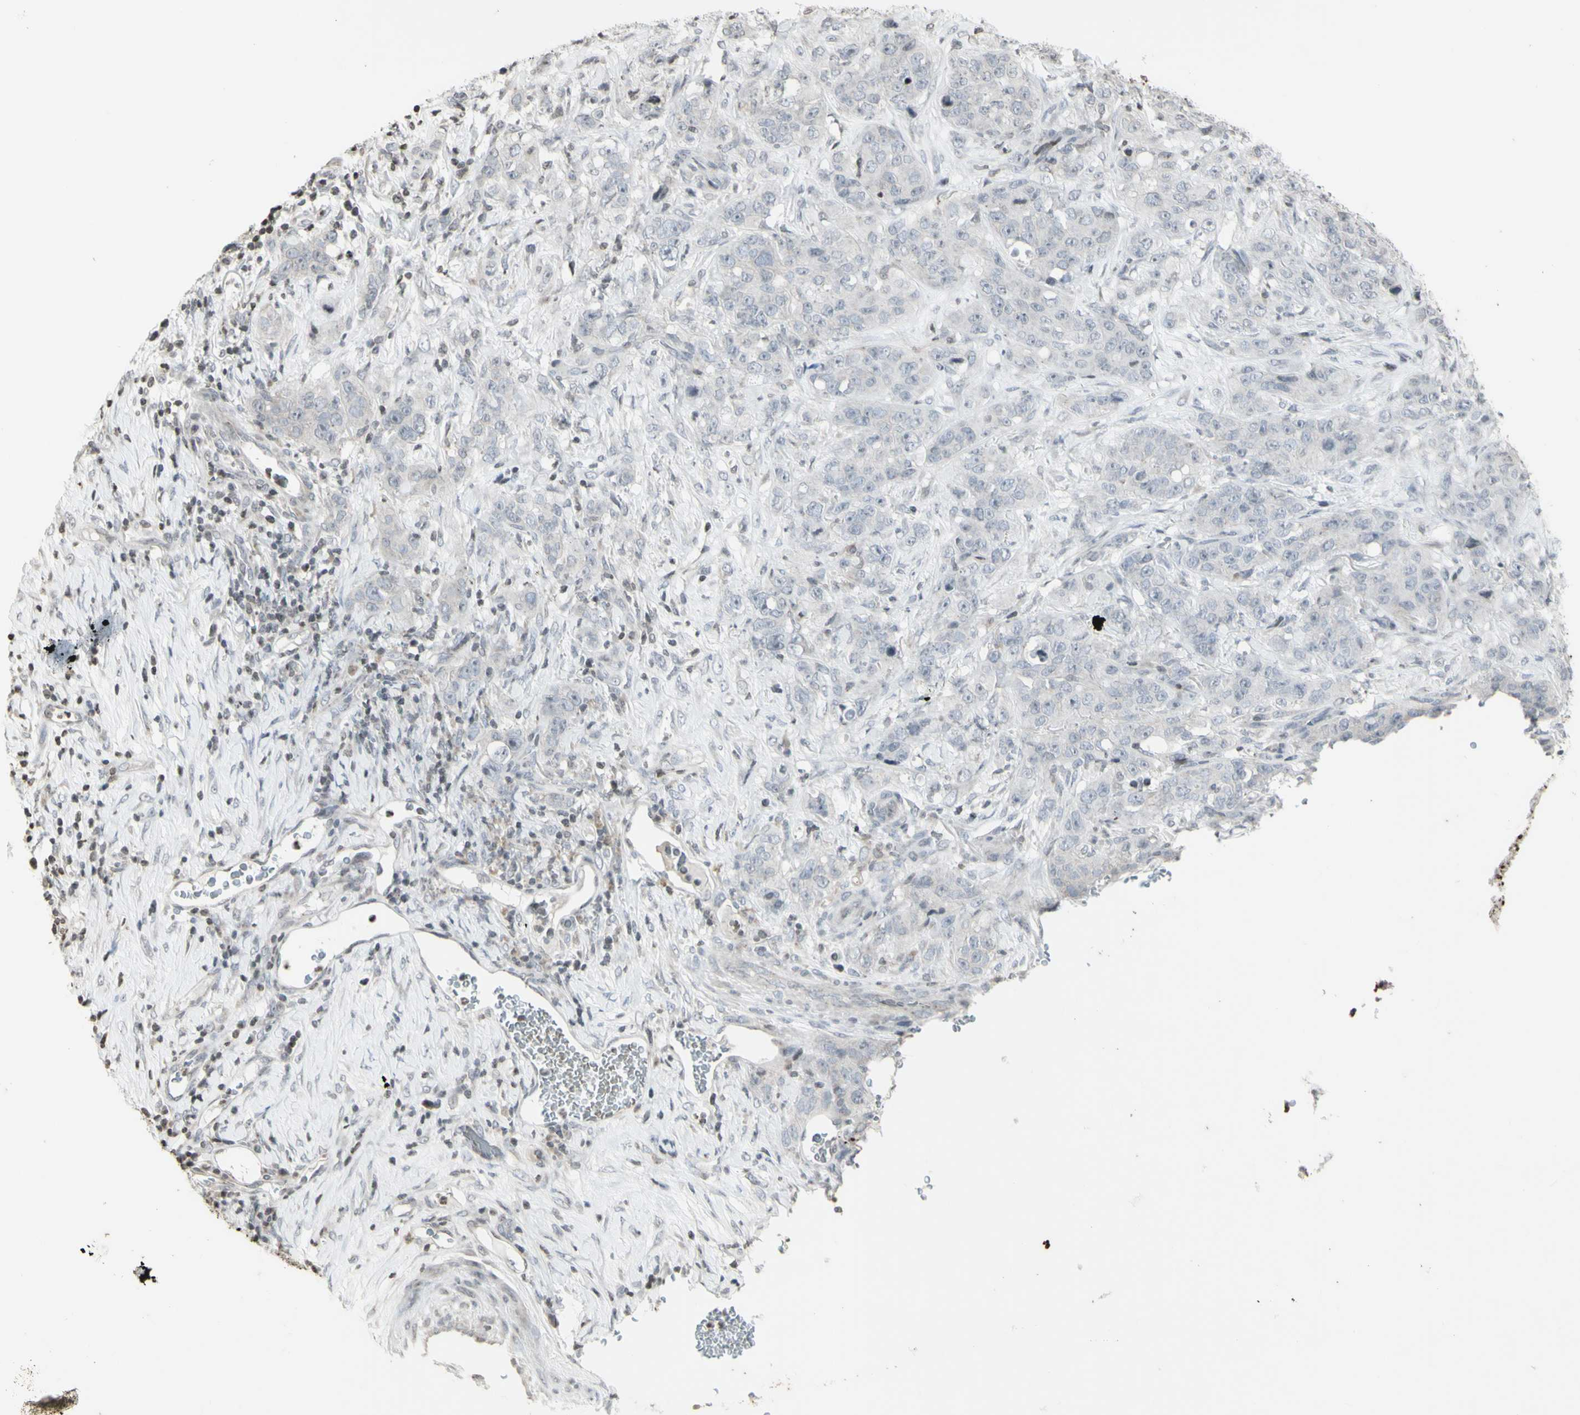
{"staining": {"intensity": "negative", "quantity": "none", "location": "none"}, "tissue": "stomach cancer", "cell_type": "Tumor cells", "image_type": "cancer", "snomed": [{"axis": "morphology", "description": "Adenocarcinoma, NOS"}, {"axis": "topography", "description": "Stomach"}], "caption": "Stomach adenocarcinoma was stained to show a protein in brown. There is no significant expression in tumor cells. (DAB IHC visualized using brightfield microscopy, high magnification).", "gene": "MUC5AC", "patient": {"sex": "male", "age": 48}}